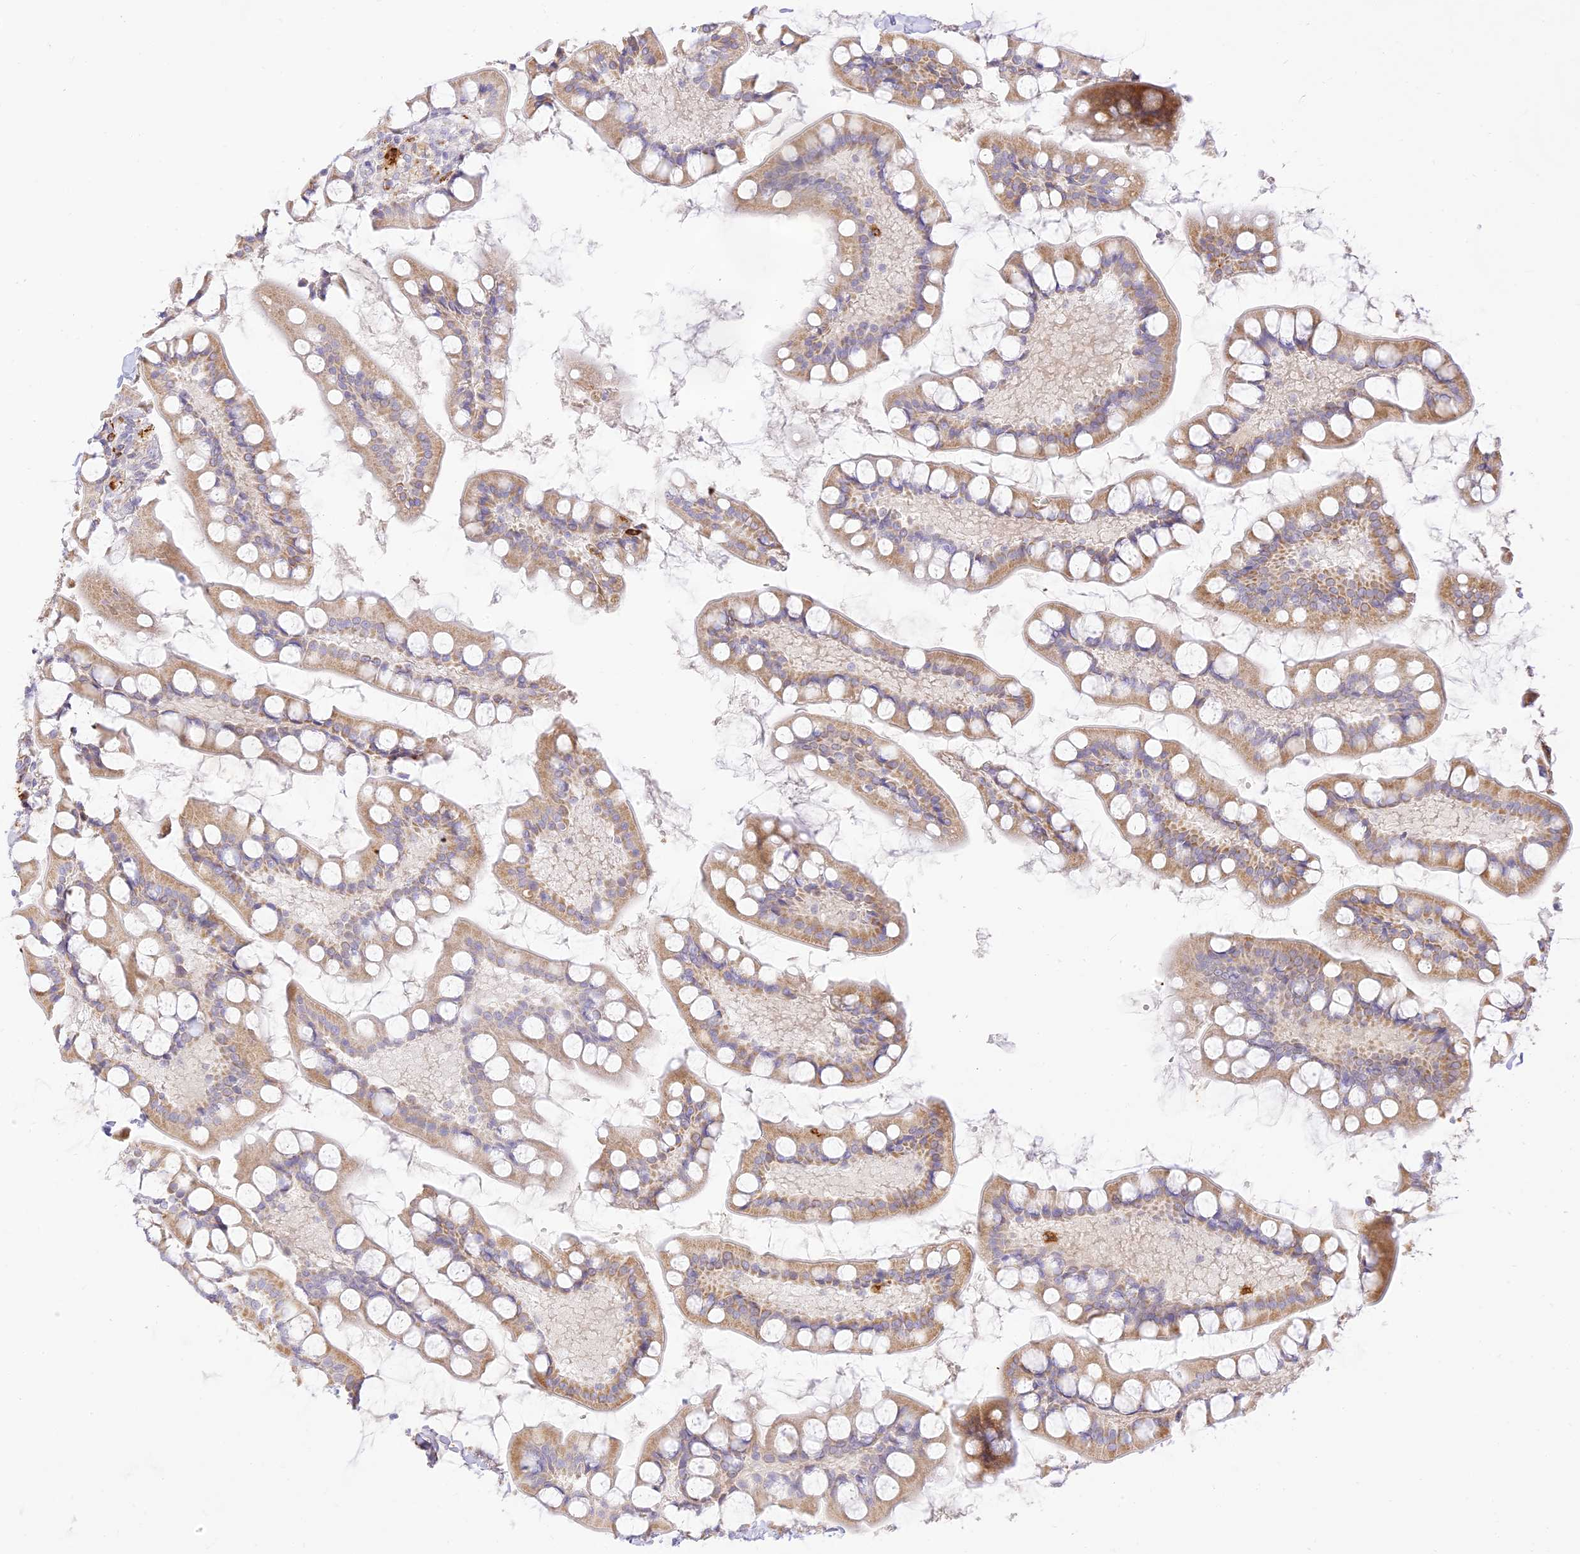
{"staining": {"intensity": "moderate", "quantity": ">75%", "location": "cytoplasmic/membranous"}, "tissue": "small intestine", "cell_type": "Glandular cells", "image_type": "normal", "snomed": [{"axis": "morphology", "description": "Normal tissue, NOS"}, {"axis": "topography", "description": "Small intestine"}], "caption": "Immunohistochemical staining of unremarkable small intestine exhibits >75% levels of moderate cytoplasmic/membranous protein staining in about >75% of glandular cells. (IHC, brightfield microscopy, high magnification).", "gene": "LRRC15", "patient": {"sex": "male", "age": 52}}